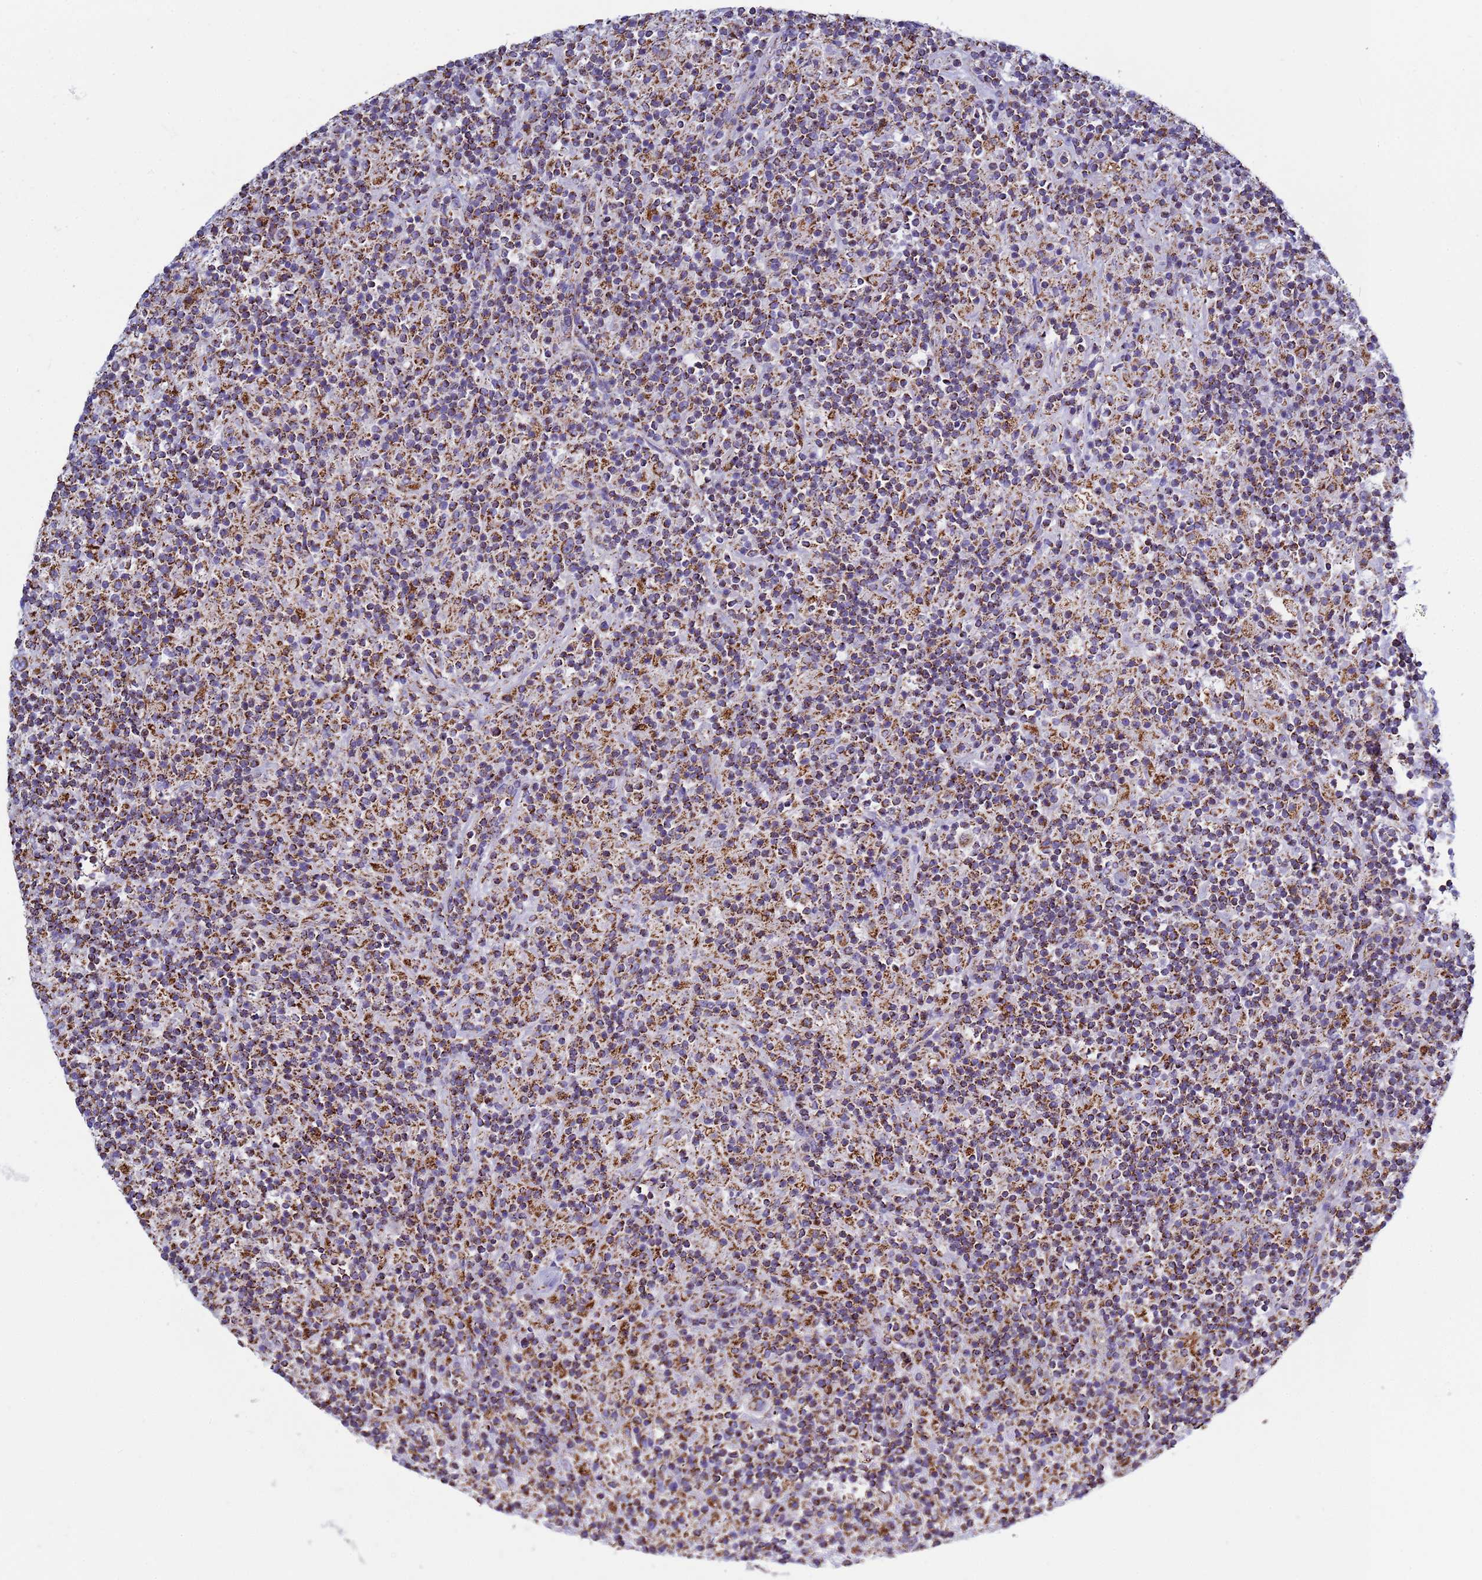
{"staining": {"intensity": "moderate", "quantity": ">75%", "location": "cytoplasmic/membranous"}, "tissue": "lymphoma", "cell_type": "Tumor cells", "image_type": "cancer", "snomed": [{"axis": "morphology", "description": "Hodgkin's disease, NOS"}, {"axis": "topography", "description": "Lymph node"}], "caption": "Moderate cytoplasmic/membranous protein staining is identified in approximately >75% of tumor cells in lymphoma.", "gene": "COQ4", "patient": {"sex": "male", "age": 70}}